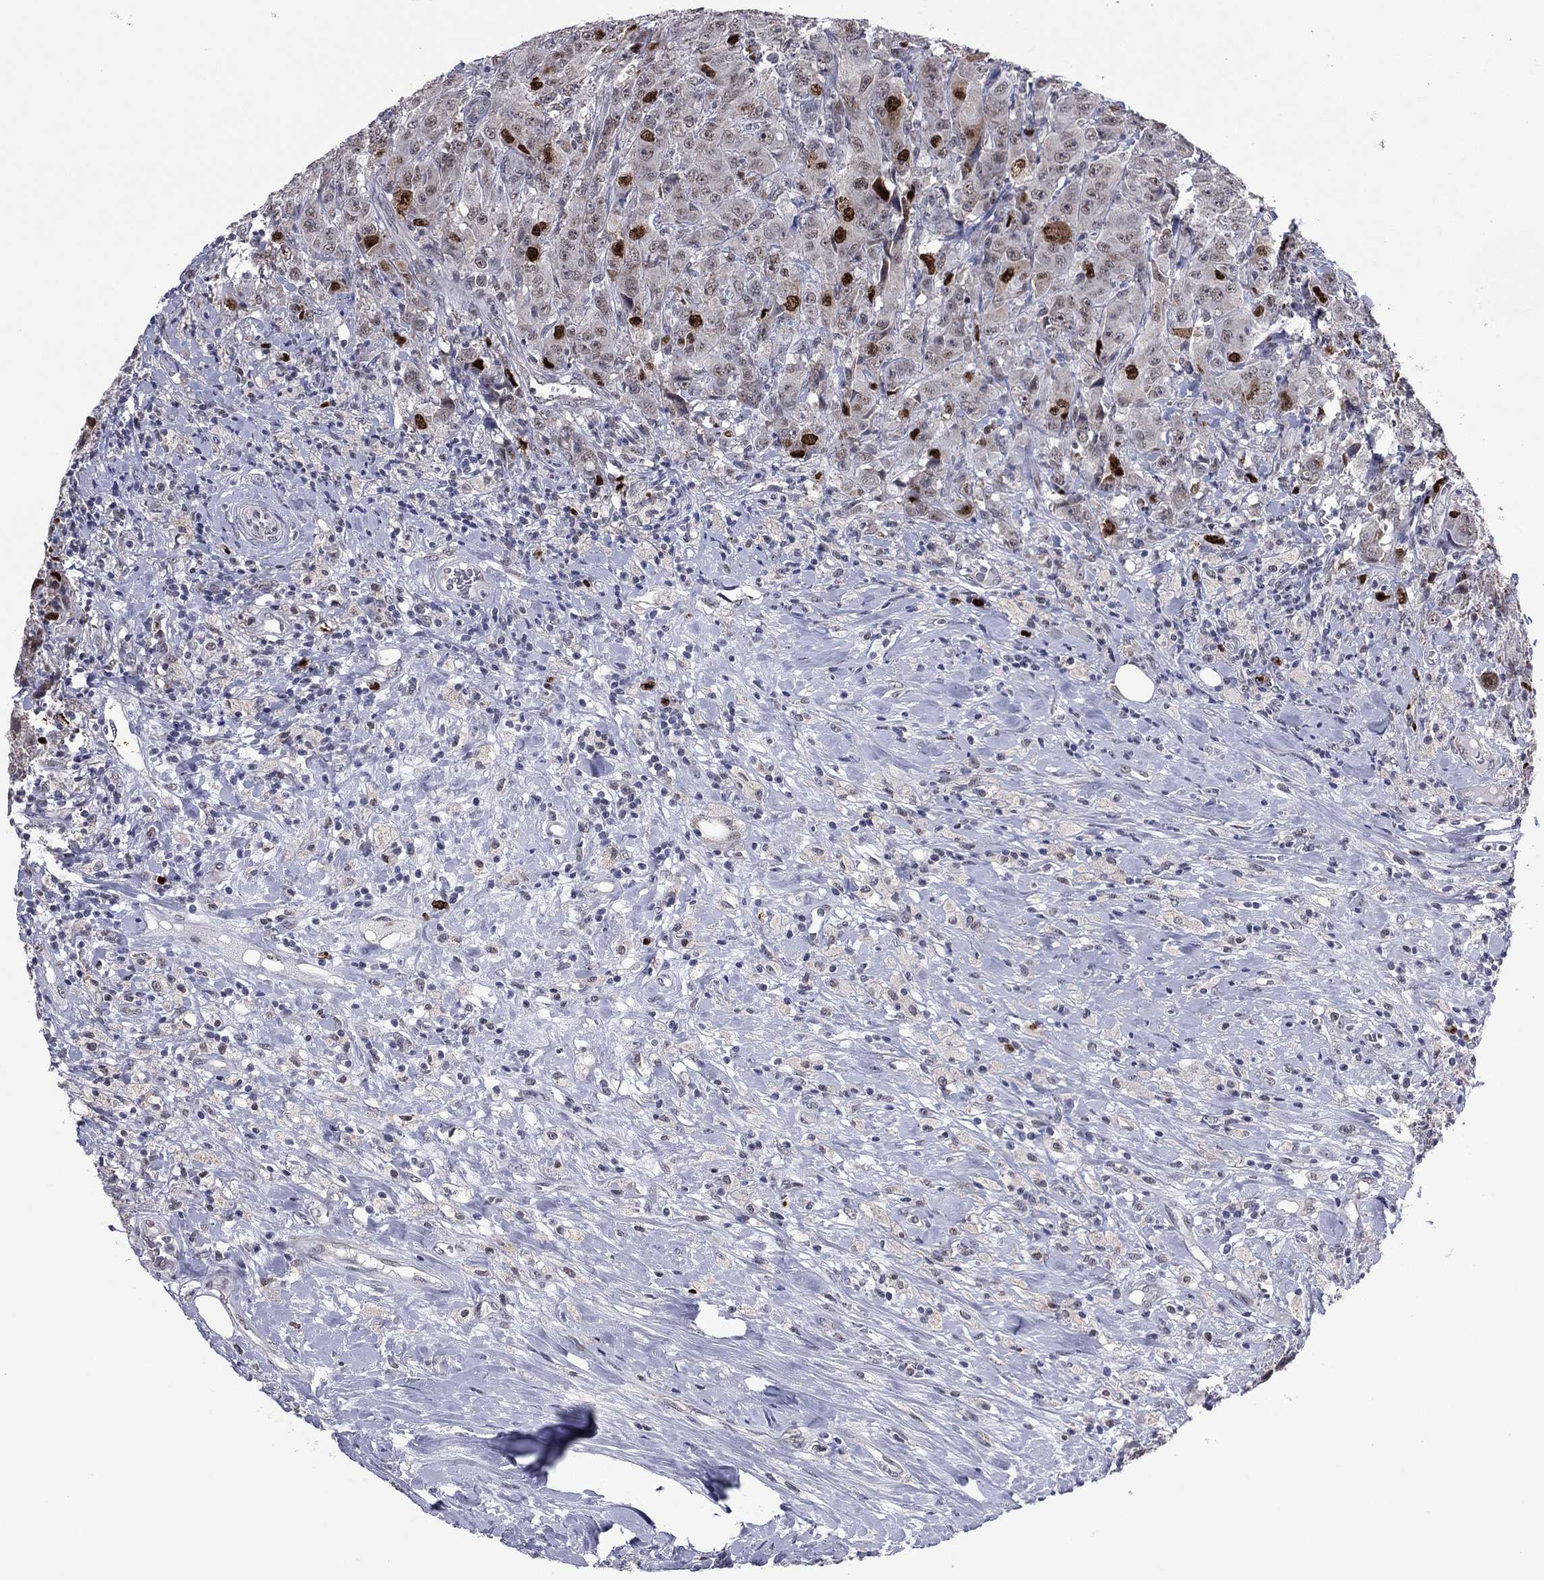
{"staining": {"intensity": "strong", "quantity": "<25%", "location": "nuclear"}, "tissue": "breast cancer", "cell_type": "Tumor cells", "image_type": "cancer", "snomed": [{"axis": "morphology", "description": "Duct carcinoma"}, {"axis": "topography", "description": "Breast"}], "caption": "Breast cancer (invasive ductal carcinoma) tissue demonstrates strong nuclear expression in approximately <25% of tumor cells The staining is performed using DAB brown chromogen to label protein expression. The nuclei are counter-stained blue using hematoxylin.", "gene": "CDCA5", "patient": {"sex": "female", "age": 43}}